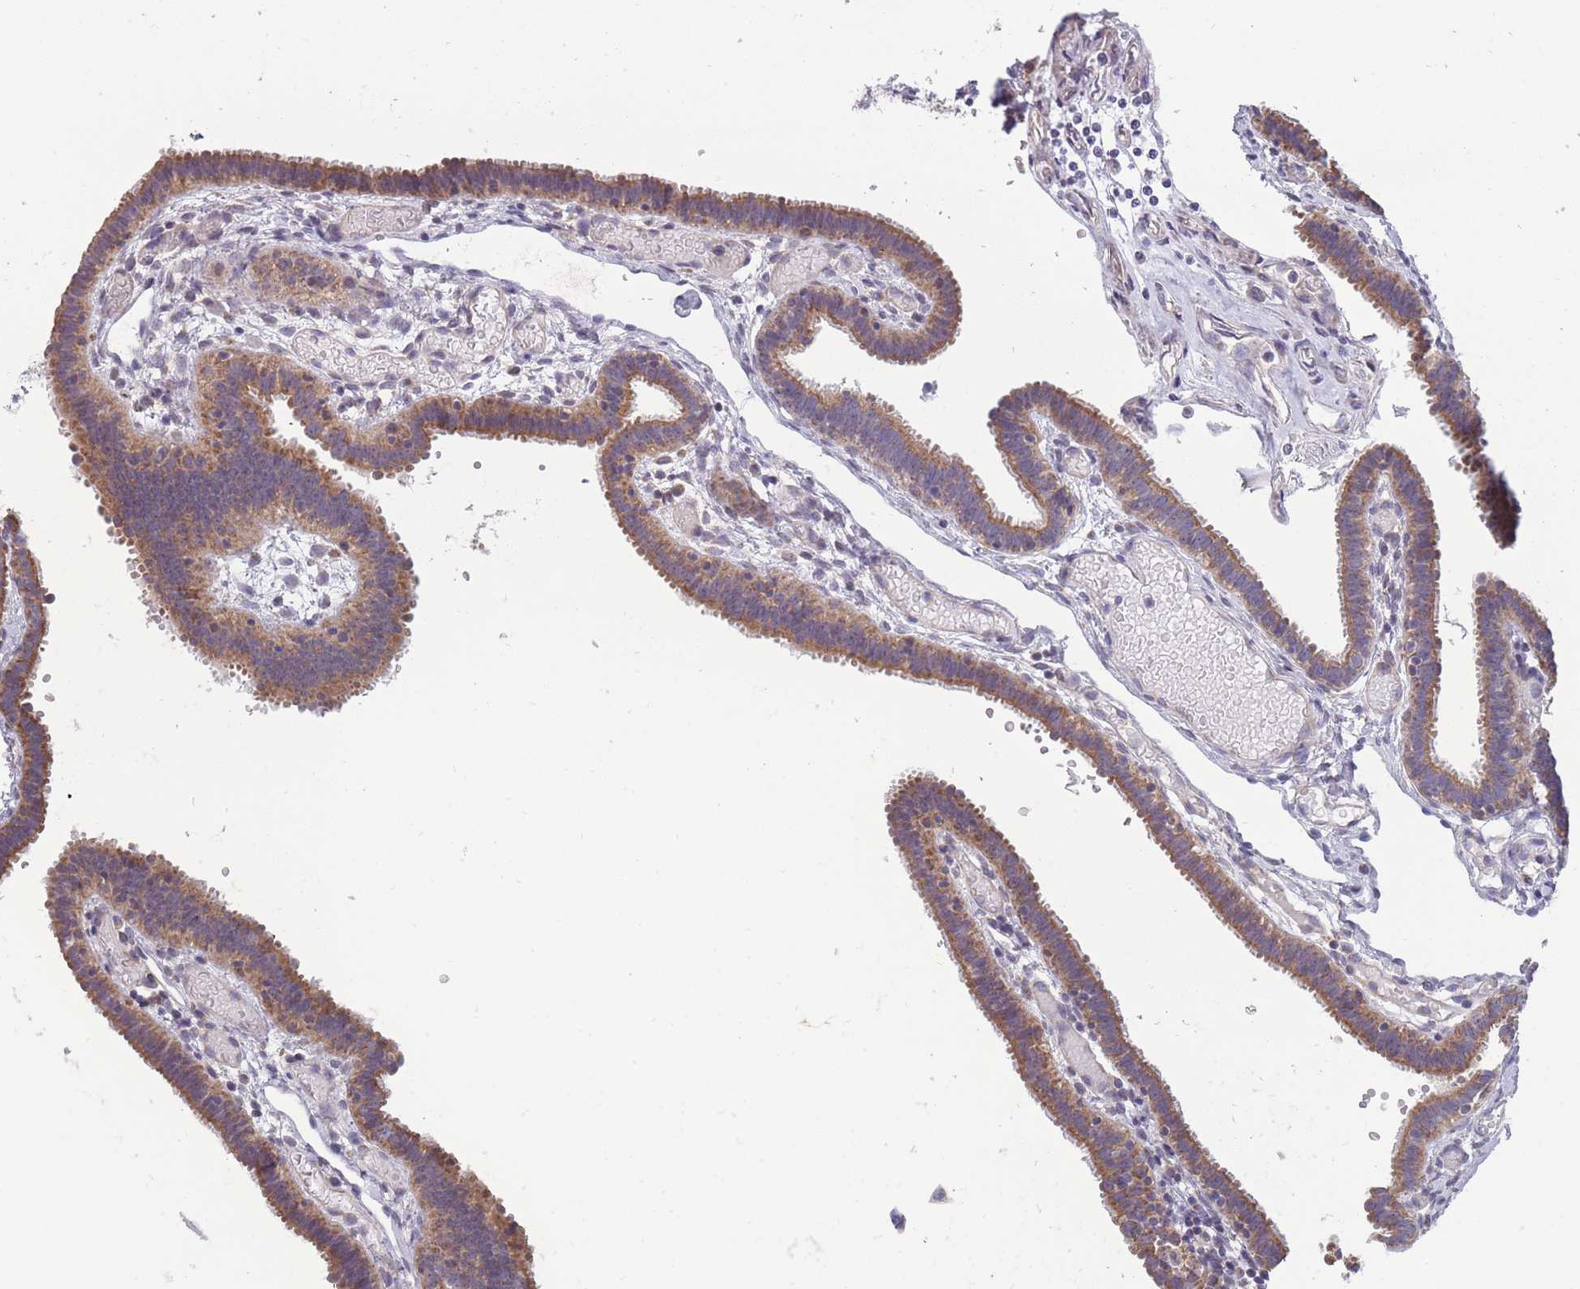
{"staining": {"intensity": "moderate", "quantity": "25%-75%", "location": "cytoplasmic/membranous"}, "tissue": "fallopian tube", "cell_type": "Glandular cells", "image_type": "normal", "snomed": [{"axis": "morphology", "description": "Normal tissue, NOS"}, {"axis": "topography", "description": "Fallopian tube"}], "caption": "DAB immunohistochemical staining of normal human fallopian tube reveals moderate cytoplasmic/membranous protein positivity in about 25%-75% of glandular cells.", "gene": "MRPS18C", "patient": {"sex": "female", "age": 37}}